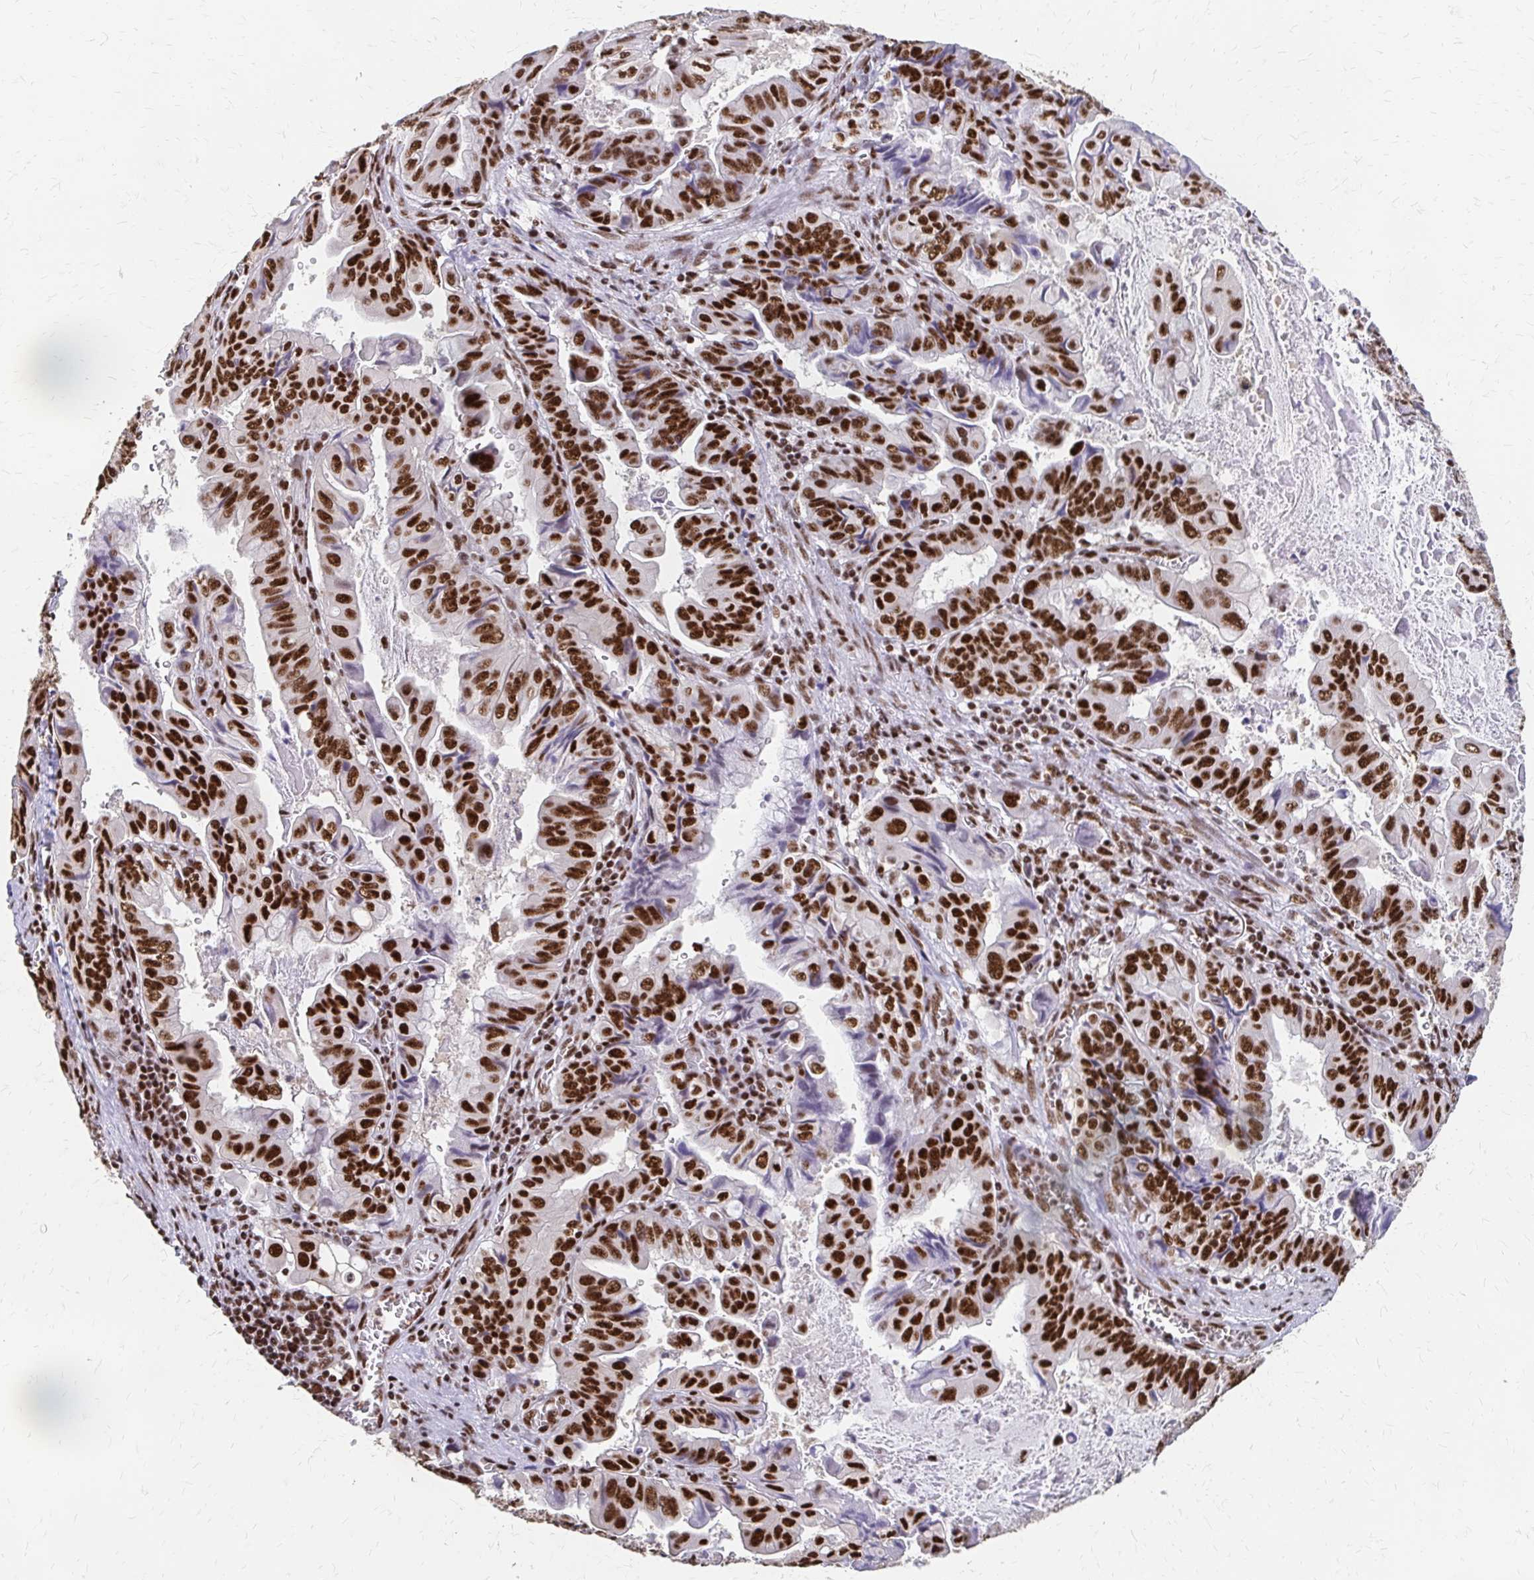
{"staining": {"intensity": "strong", "quantity": ">75%", "location": "nuclear"}, "tissue": "stomach cancer", "cell_type": "Tumor cells", "image_type": "cancer", "snomed": [{"axis": "morphology", "description": "Adenocarcinoma, NOS"}, {"axis": "topography", "description": "Stomach, upper"}], "caption": "Protein expression by immunohistochemistry demonstrates strong nuclear expression in about >75% of tumor cells in adenocarcinoma (stomach). (Brightfield microscopy of DAB IHC at high magnification).", "gene": "CNKSR3", "patient": {"sex": "male", "age": 80}}